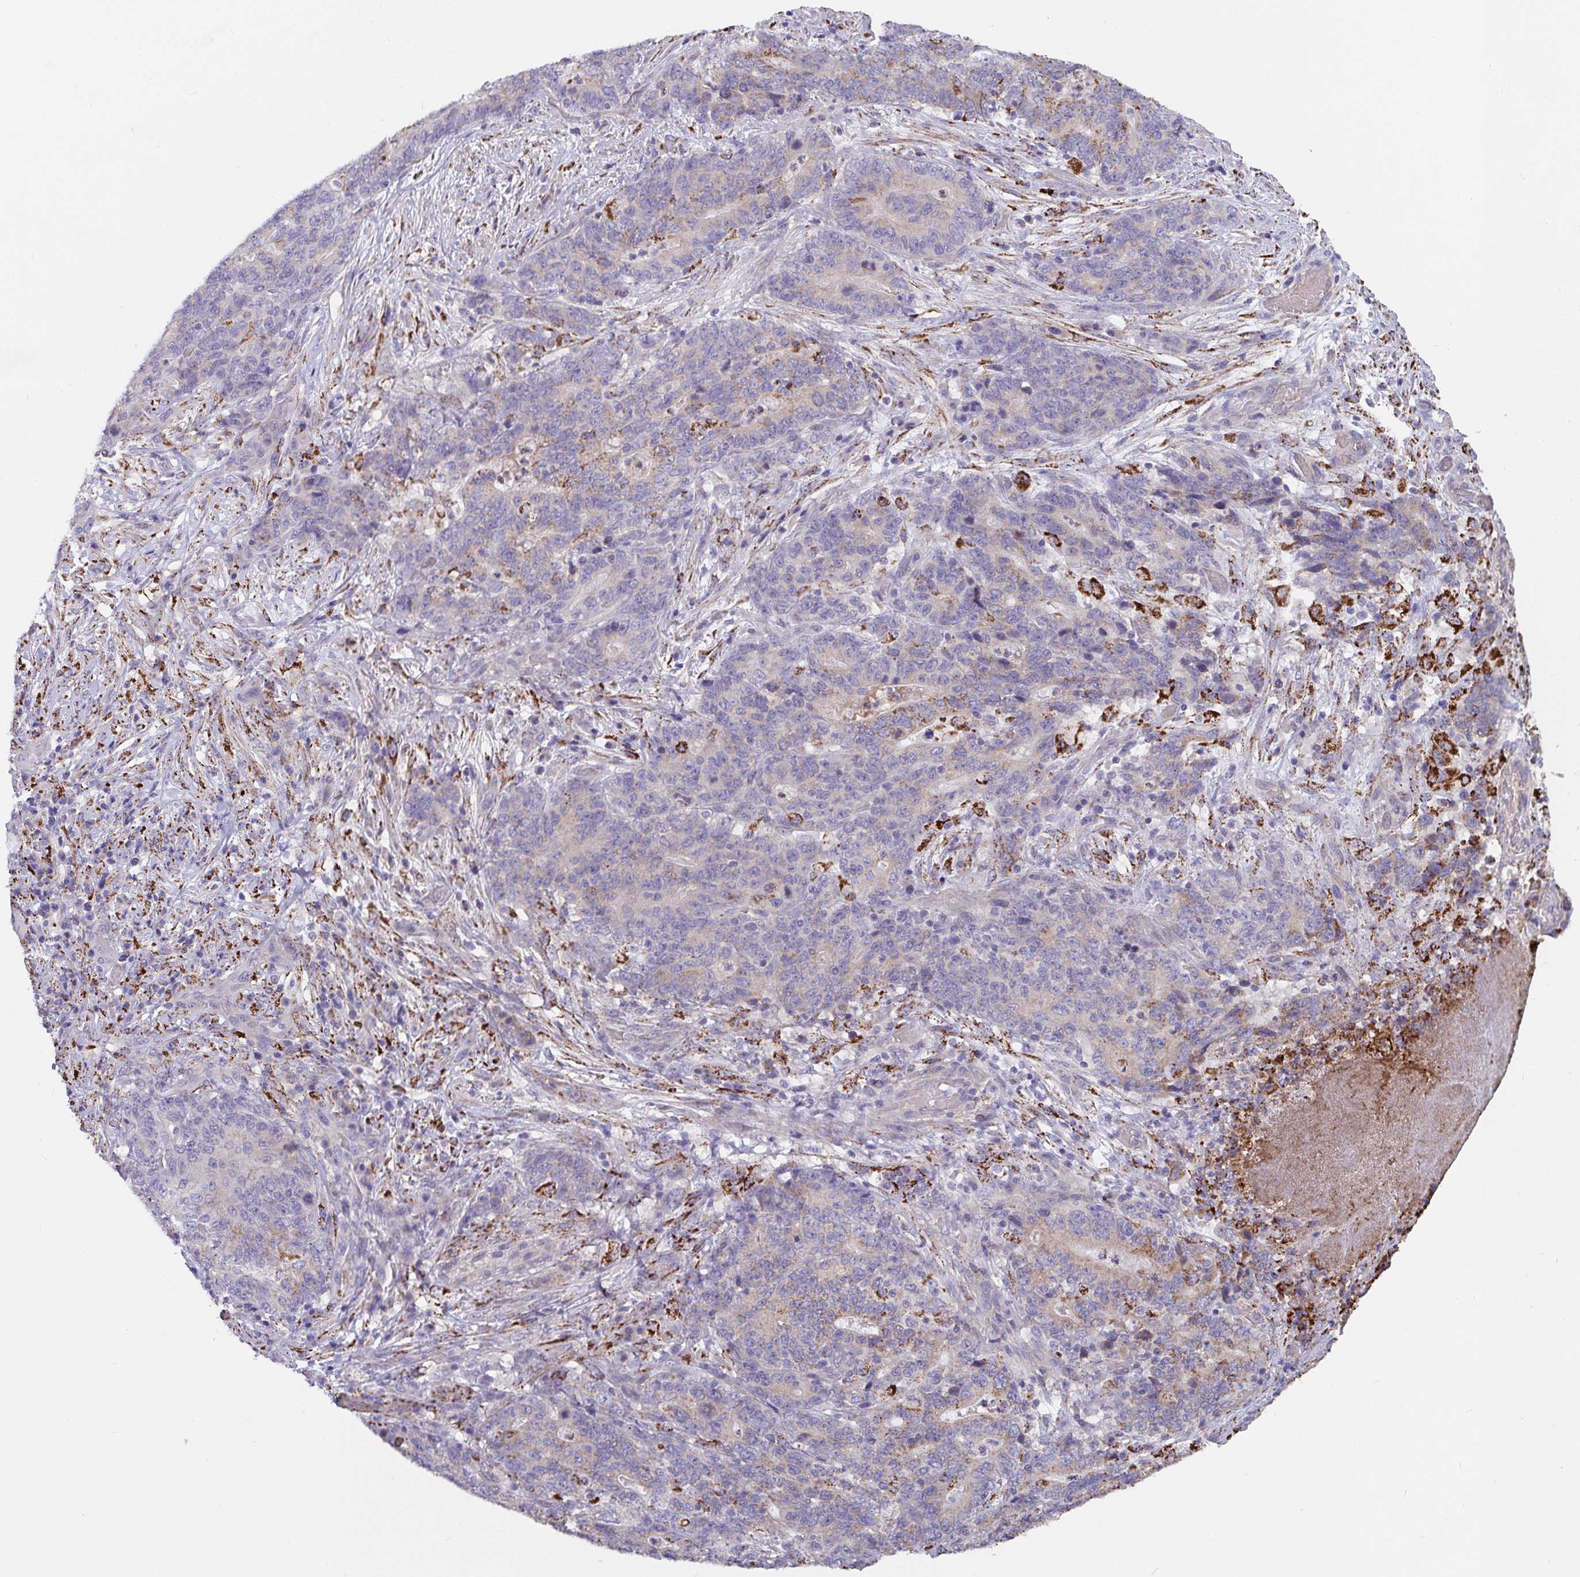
{"staining": {"intensity": "weak", "quantity": "25%-75%", "location": "cytoplasmic/membranous"}, "tissue": "stomach cancer", "cell_type": "Tumor cells", "image_type": "cancer", "snomed": [{"axis": "morphology", "description": "Normal tissue, NOS"}, {"axis": "morphology", "description": "Adenocarcinoma, NOS"}, {"axis": "topography", "description": "Stomach"}], "caption": "There is low levels of weak cytoplasmic/membranous positivity in tumor cells of stomach cancer, as demonstrated by immunohistochemical staining (brown color).", "gene": "FAM156B", "patient": {"sex": "female", "age": 64}}